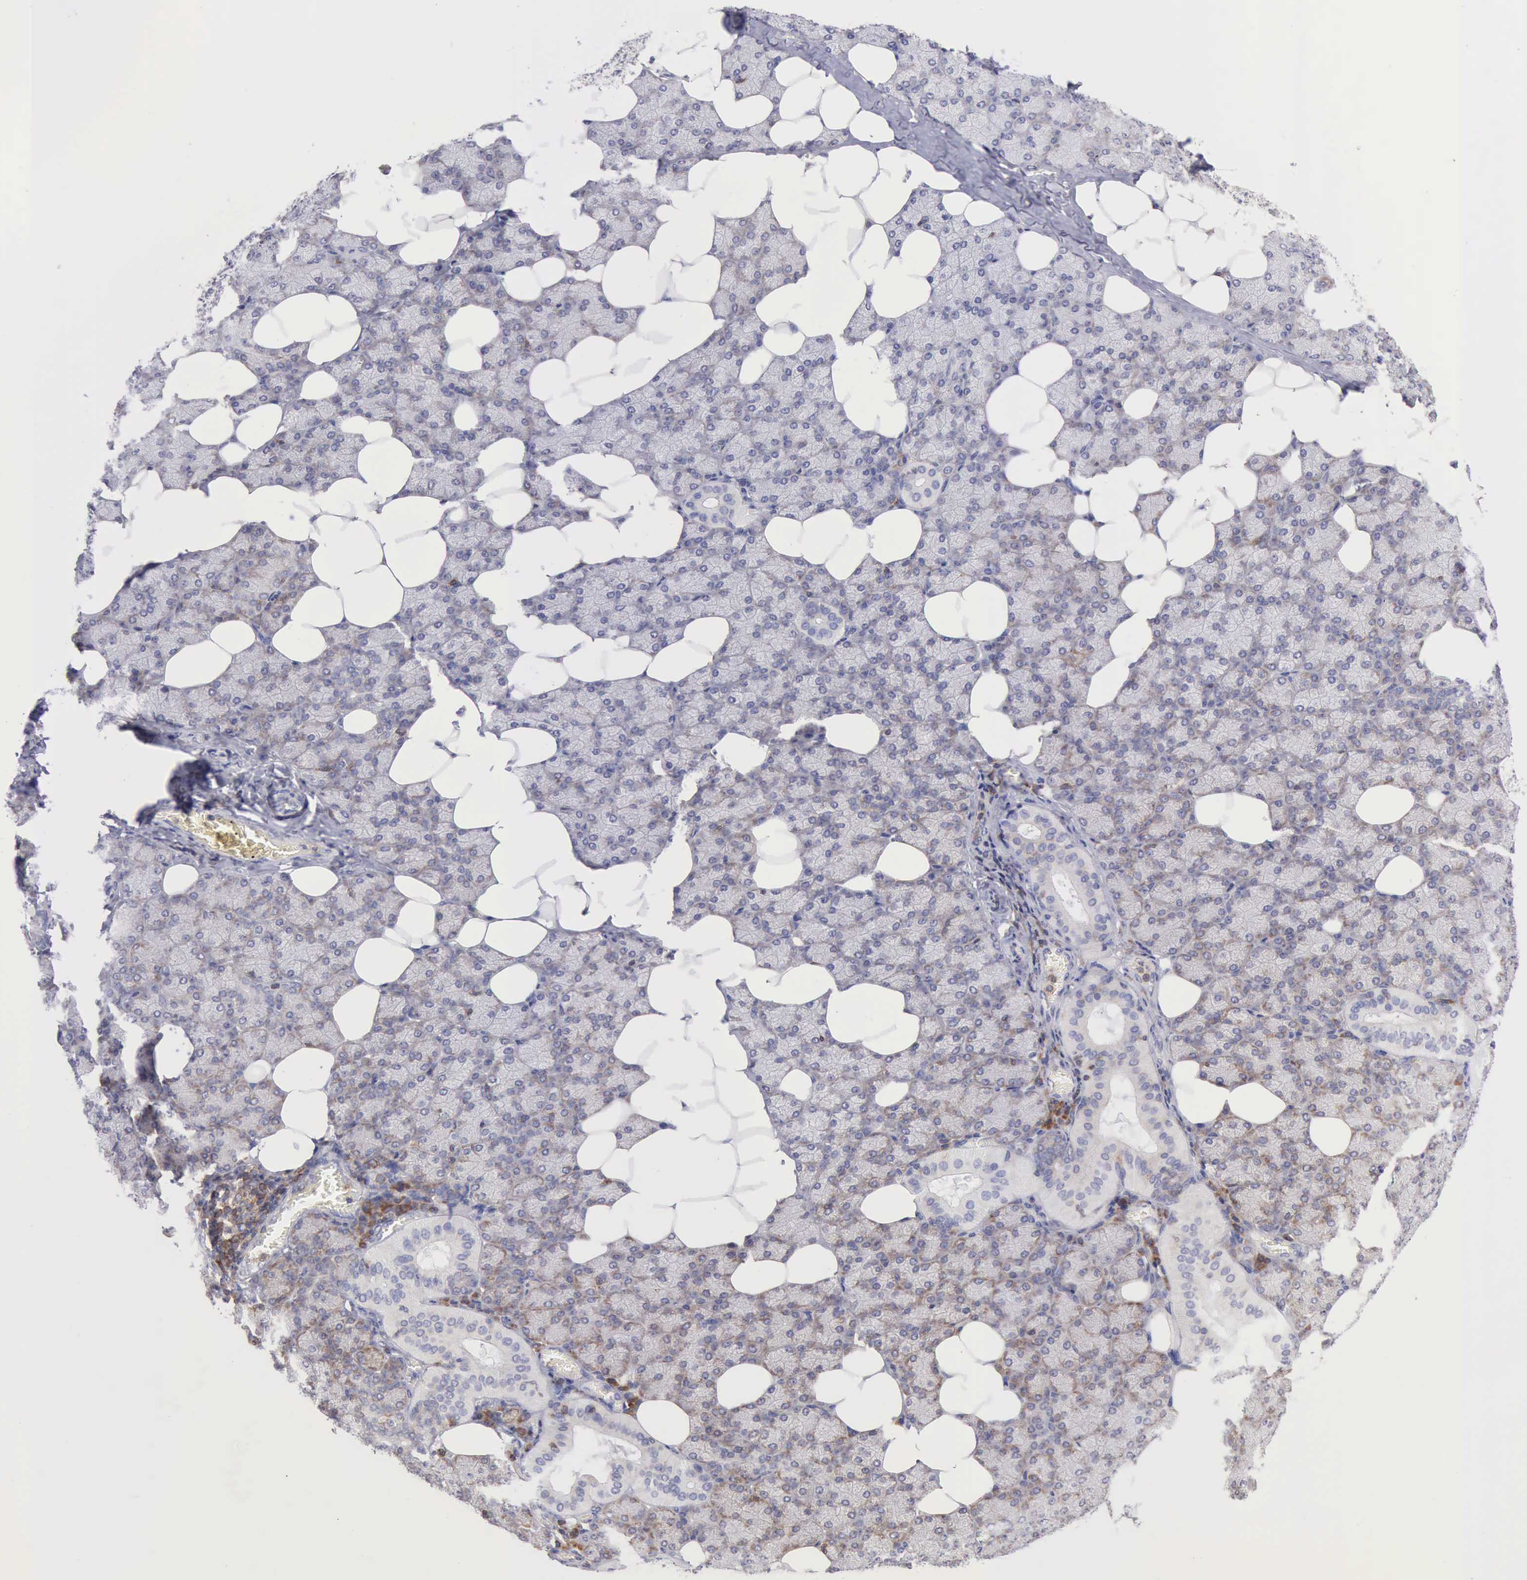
{"staining": {"intensity": "weak", "quantity": "25%-75%", "location": "cytoplasmic/membranous"}, "tissue": "salivary gland", "cell_type": "Glandular cells", "image_type": "normal", "snomed": [{"axis": "morphology", "description": "Normal tissue, NOS"}, {"axis": "topography", "description": "Lymph node"}, {"axis": "topography", "description": "Salivary gland"}], "caption": "Protein analysis of benign salivary gland displays weak cytoplasmic/membranous positivity in approximately 25%-75% of glandular cells. (Brightfield microscopy of DAB IHC at high magnification).", "gene": "SASH3", "patient": {"sex": "male", "age": 8}}